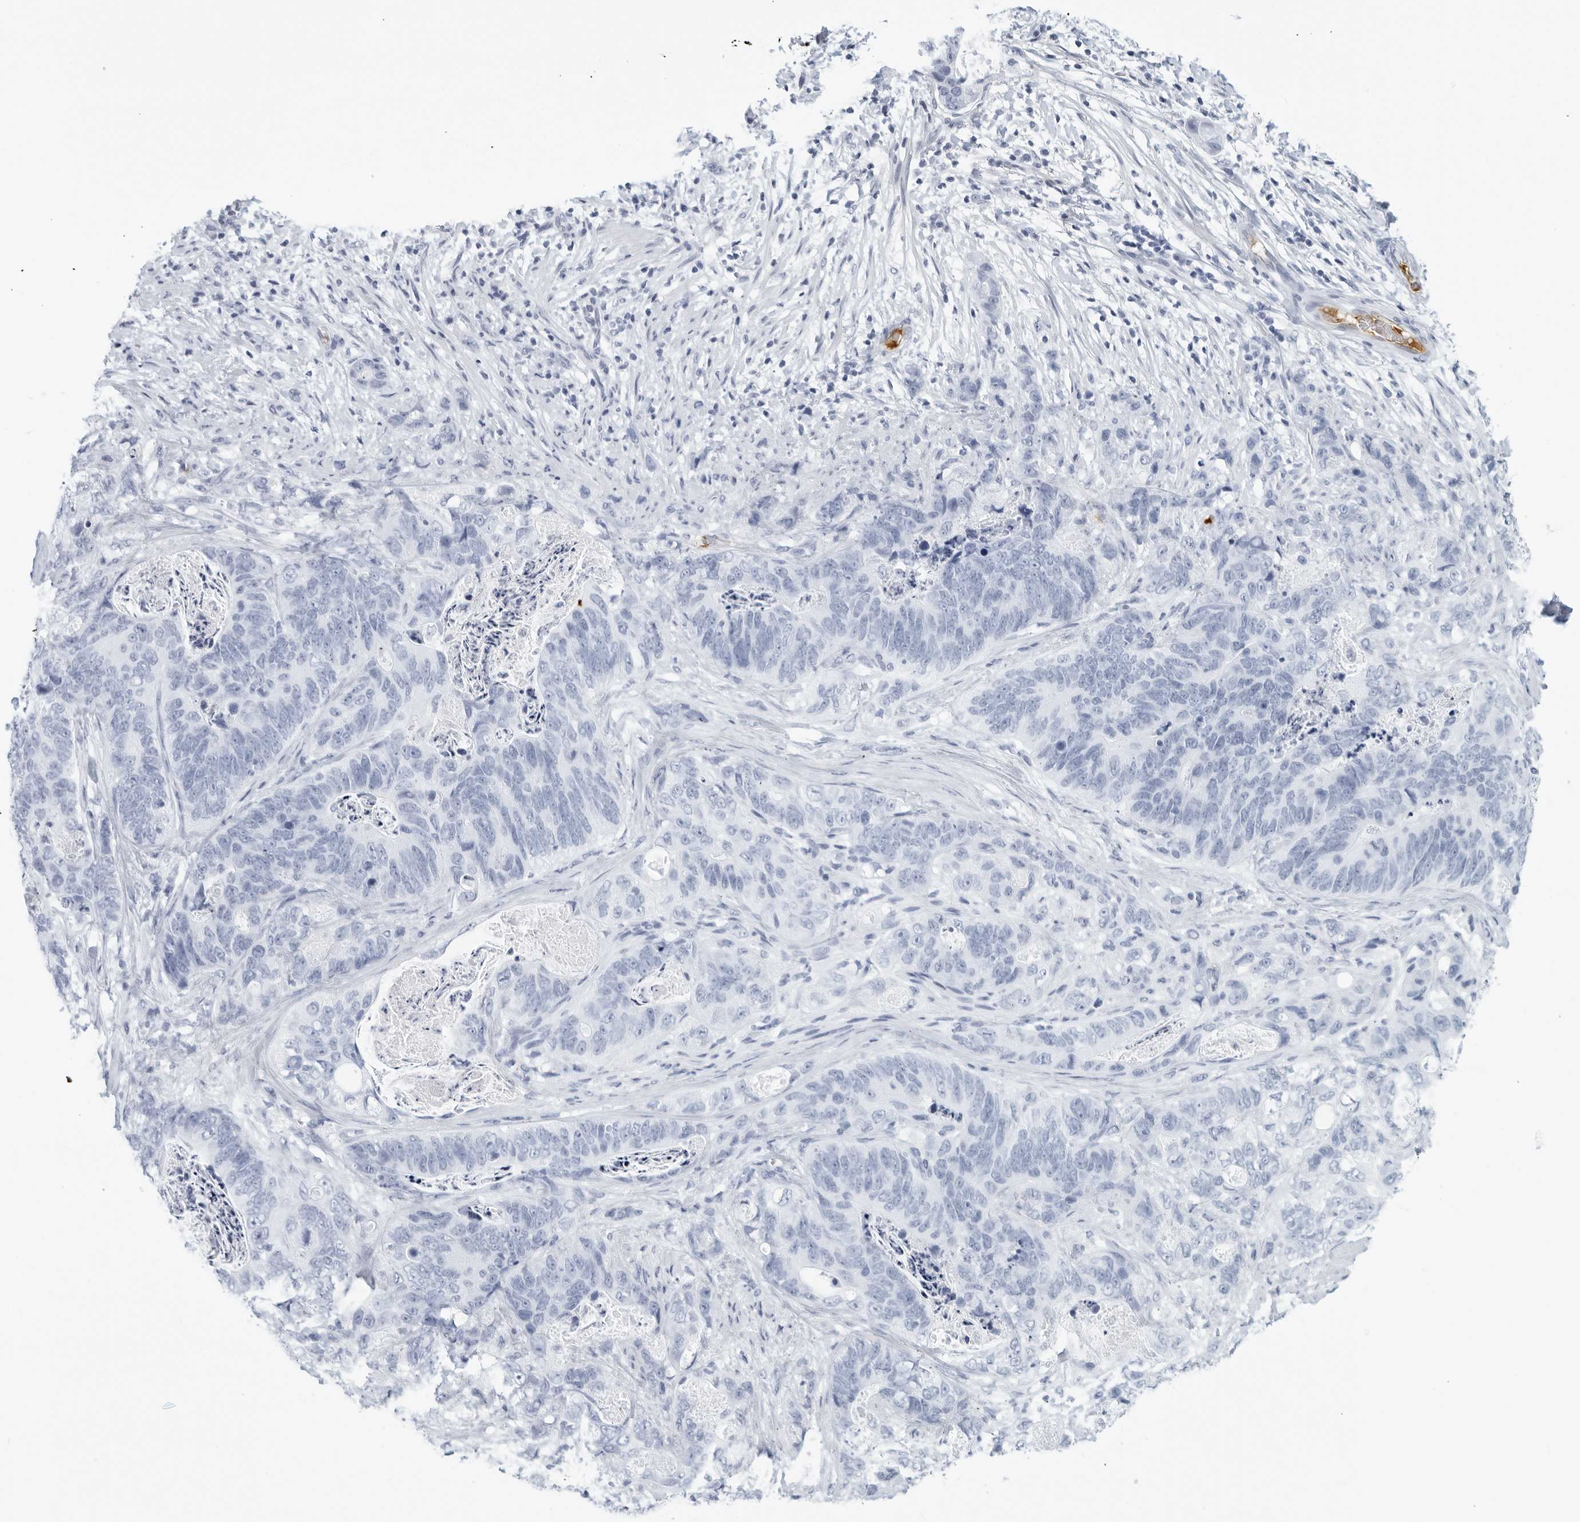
{"staining": {"intensity": "negative", "quantity": "none", "location": "none"}, "tissue": "stomach cancer", "cell_type": "Tumor cells", "image_type": "cancer", "snomed": [{"axis": "morphology", "description": "Normal tissue, NOS"}, {"axis": "morphology", "description": "Adenocarcinoma, NOS"}, {"axis": "topography", "description": "Stomach"}], "caption": "Immunohistochemical staining of stomach adenocarcinoma shows no significant positivity in tumor cells. Nuclei are stained in blue.", "gene": "FGG", "patient": {"sex": "female", "age": 89}}